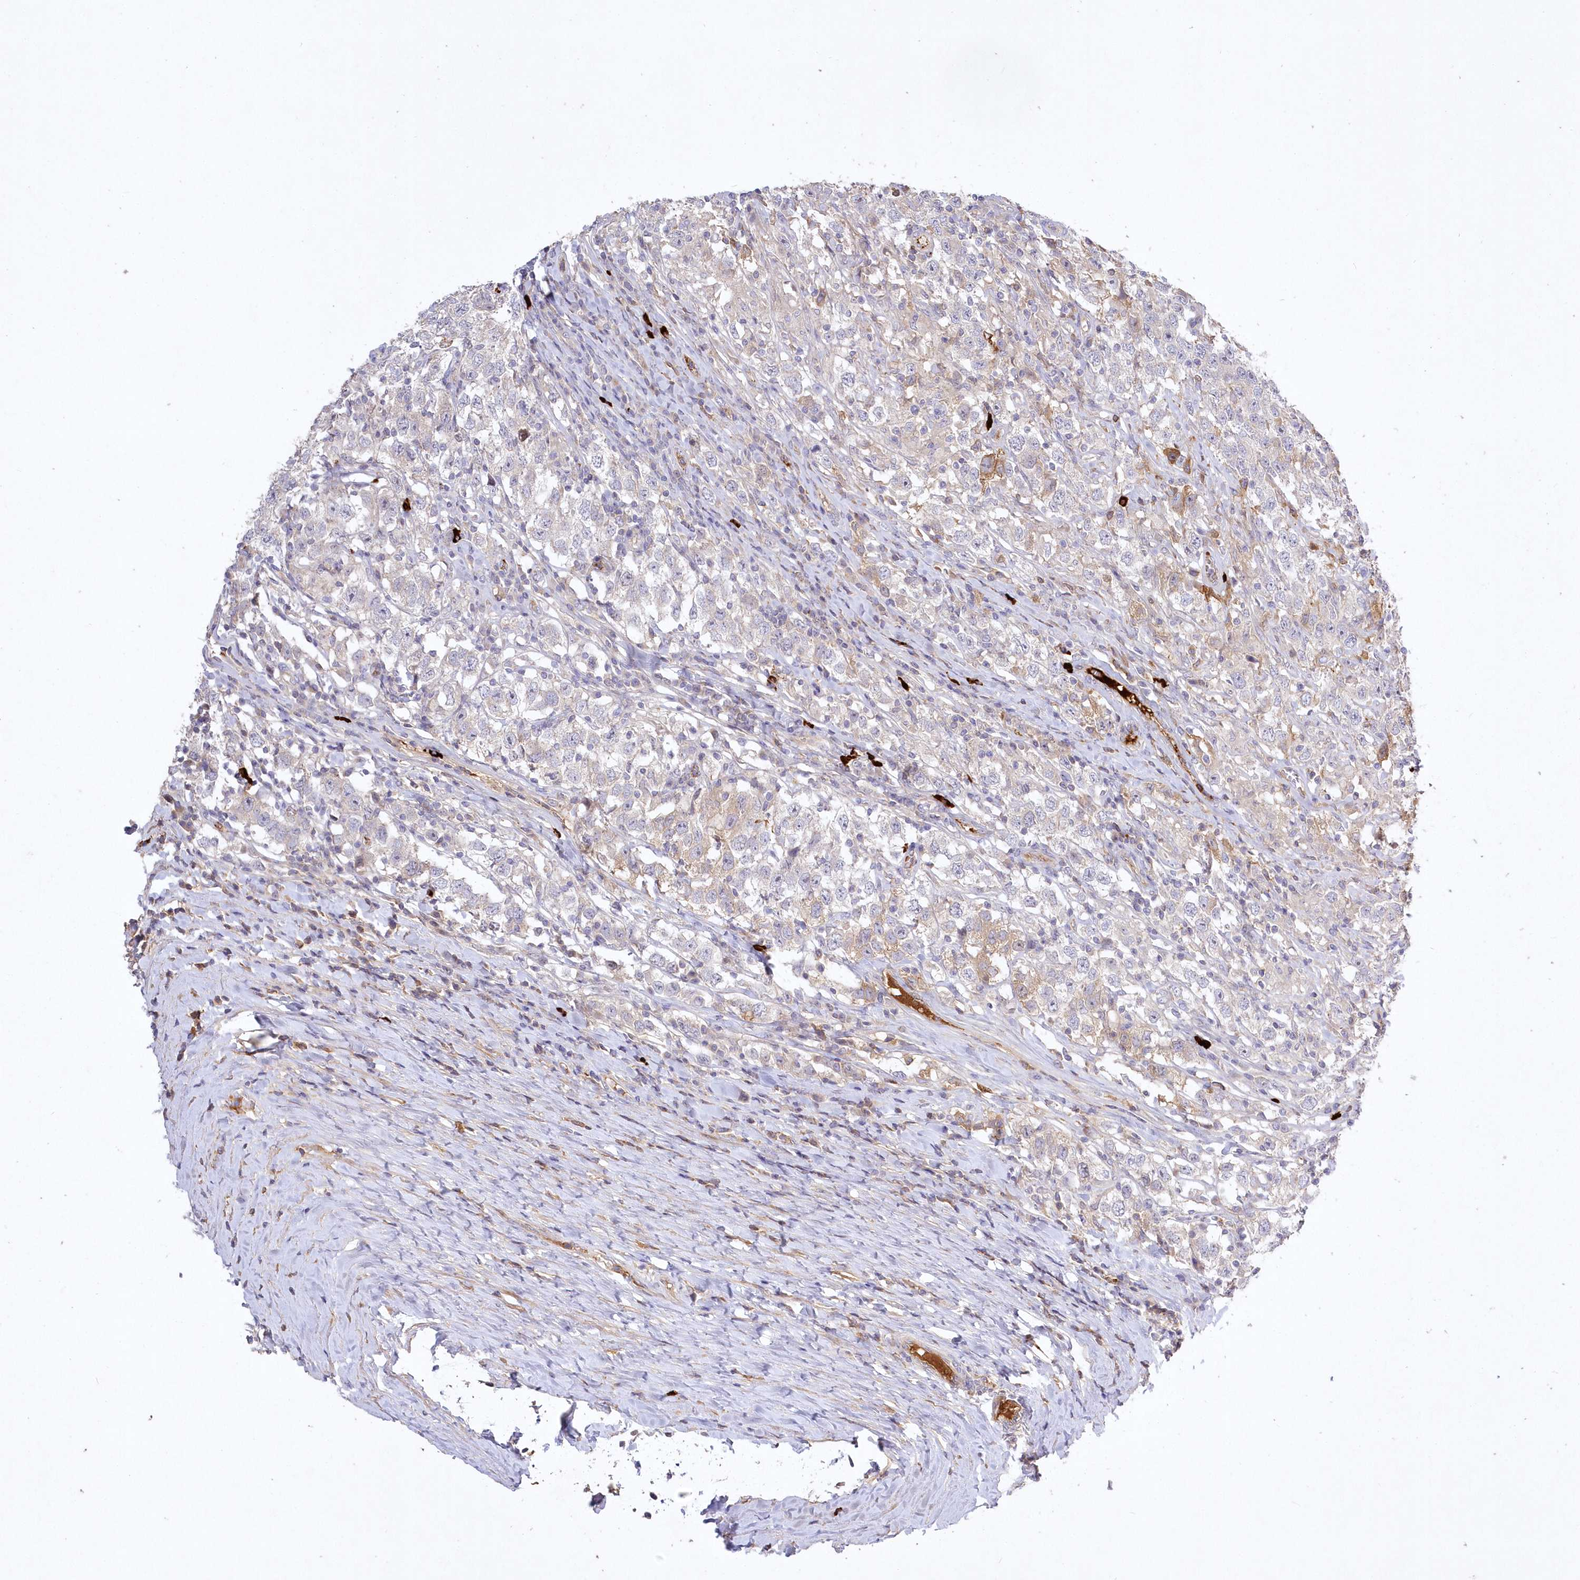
{"staining": {"intensity": "weak", "quantity": "<25%", "location": "cytoplasmic/membranous"}, "tissue": "testis cancer", "cell_type": "Tumor cells", "image_type": "cancer", "snomed": [{"axis": "morphology", "description": "Seminoma, NOS"}, {"axis": "topography", "description": "Testis"}], "caption": "Tumor cells are negative for brown protein staining in testis cancer.", "gene": "WBP1L", "patient": {"sex": "male", "age": 41}}